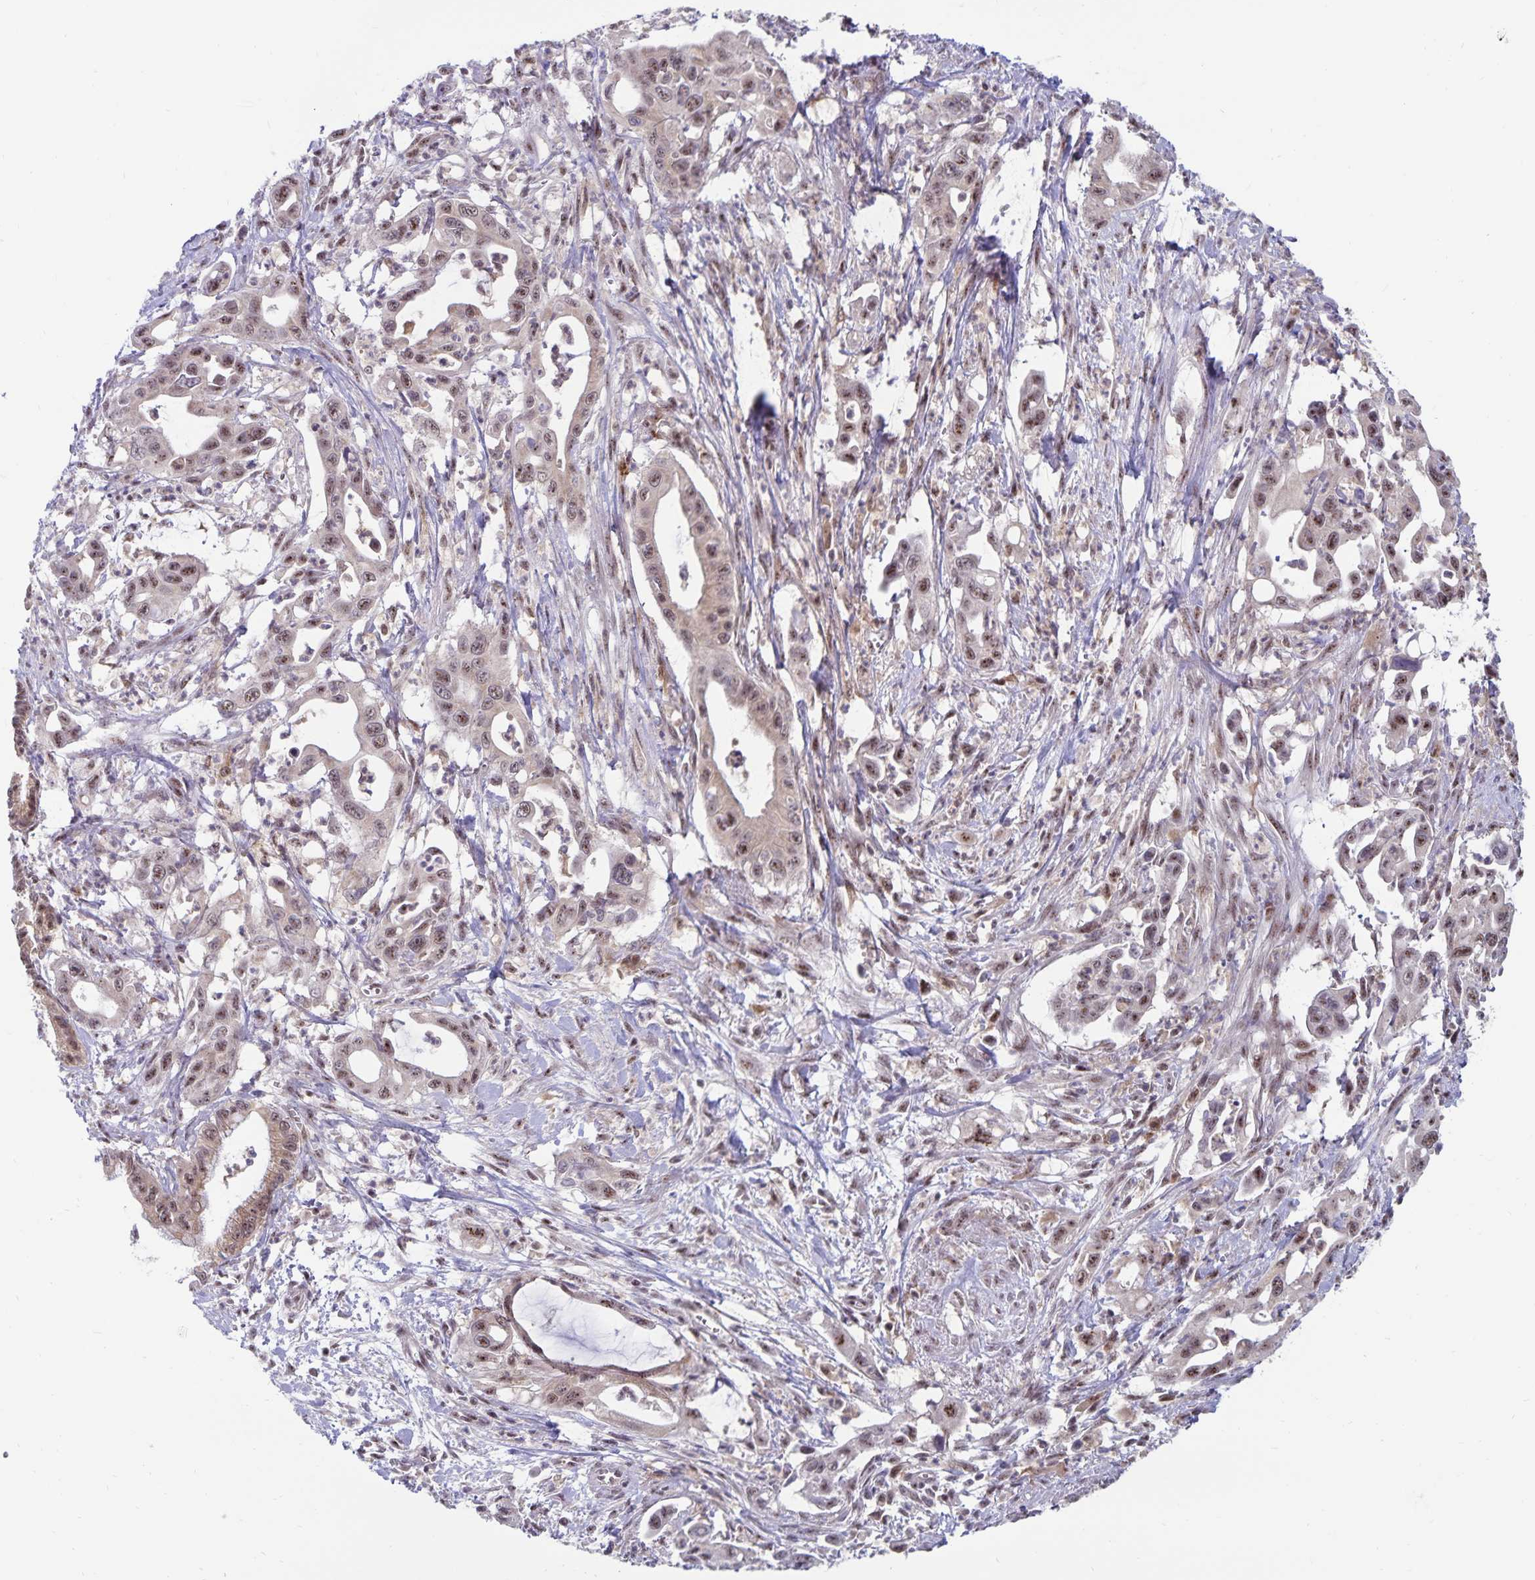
{"staining": {"intensity": "weak", "quantity": ">75%", "location": "nuclear"}, "tissue": "pancreatic cancer", "cell_type": "Tumor cells", "image_type": "cancer", "snomed": [{"axis": "morphology", "description": "Adenocarcinoma, NOS"}, {"axis": "topography", "description": "Pancreas"}], "caption": "Tumor cells display low levels of weak nuclear positivity in about >75% of cells in human pancreatic adenocarcinoma.", "gene": "EXOC6B", "patient": {"sex": "male", "age": 61}}